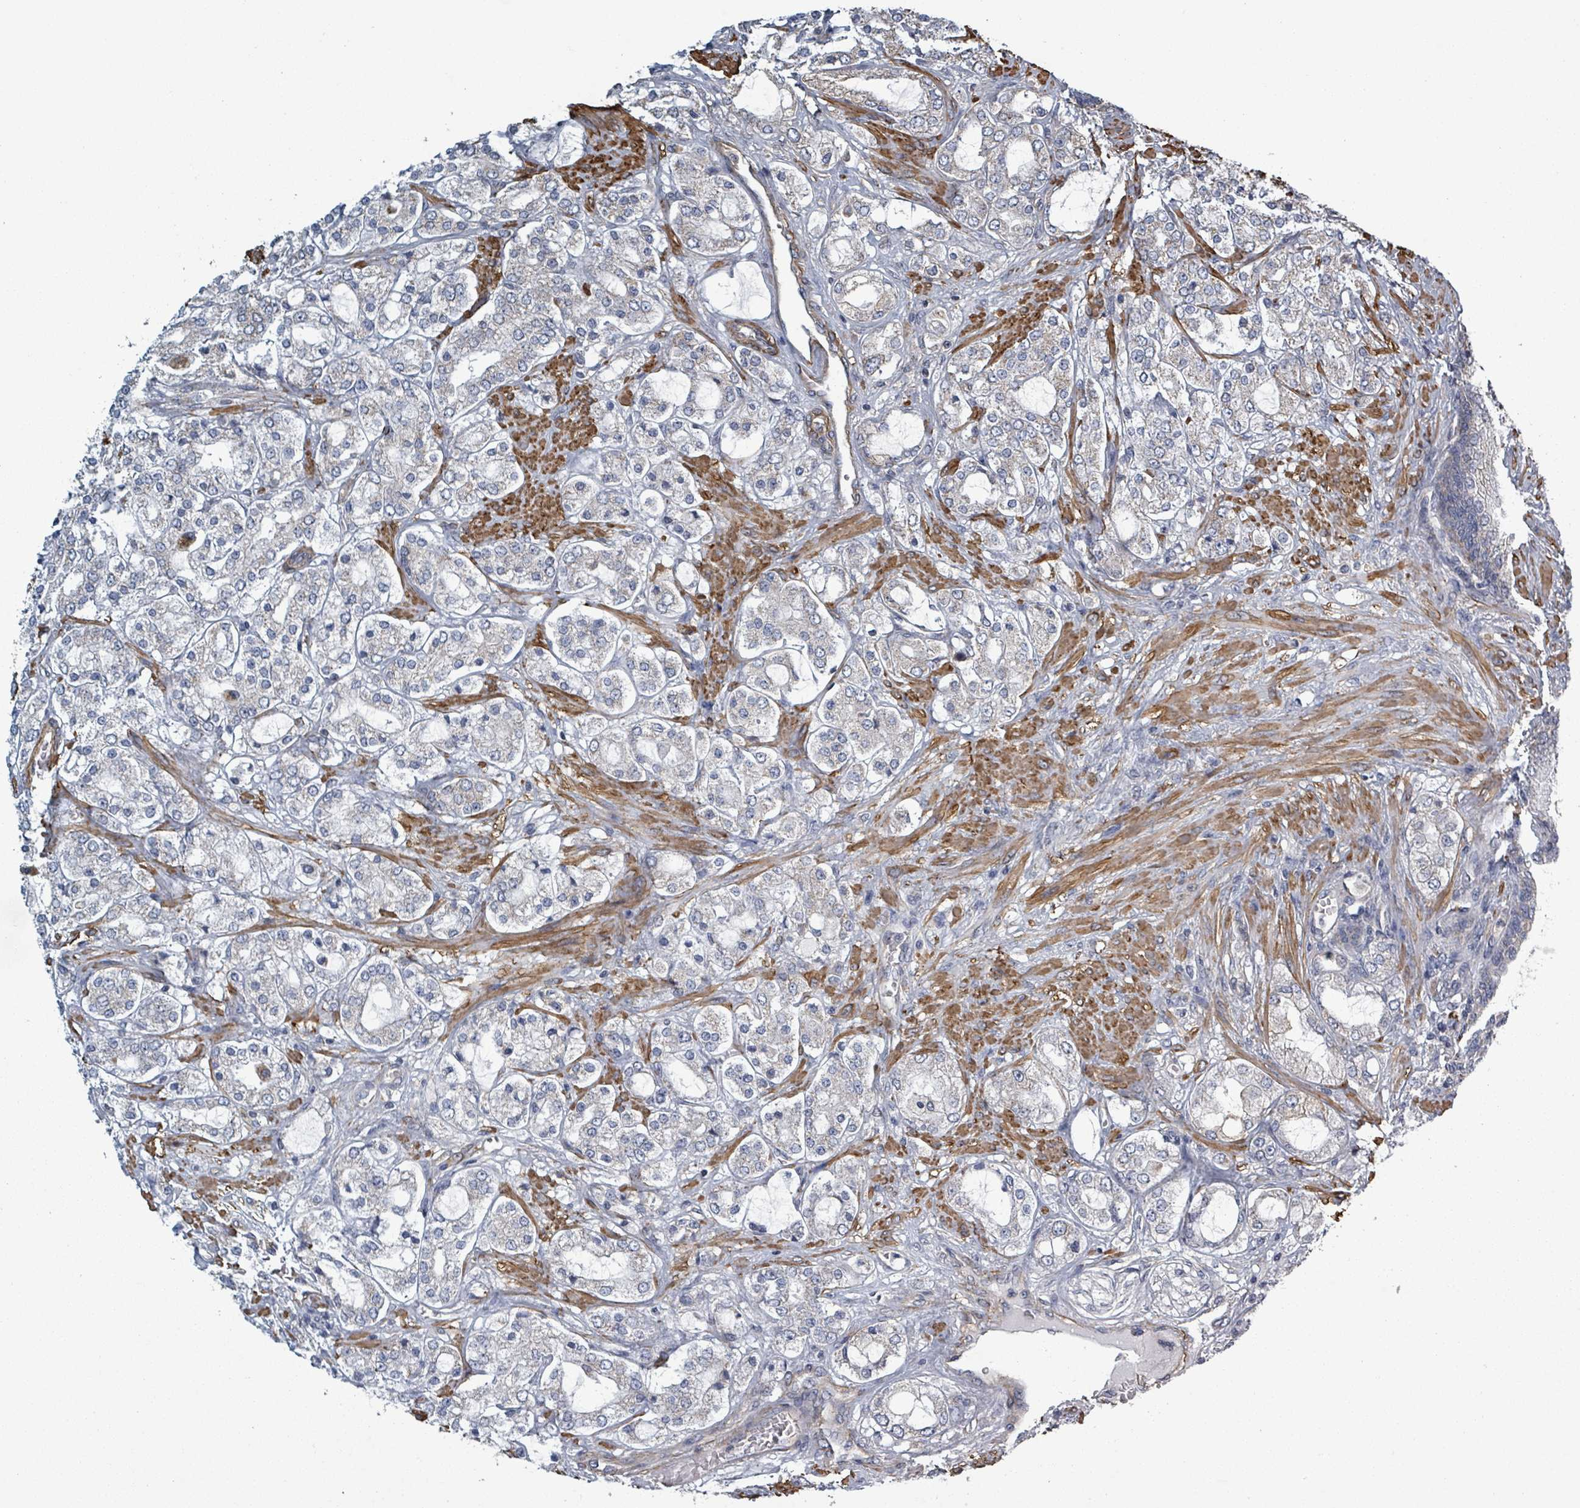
{"staining": {"intensity": "negative", "quantity": "none", "location": "none"}, "tissue": "prostate cancer", "cell_type": "Tumor cells", "image_type": "cancer", "snomed": [{"axis": "morphology", "description": "Adenocarcinoma, High grade"}, {"axis": "topography", "description": "Prostate"}], "caption": "Protein analysis of prostate high-grade adenocarcinoma displays no significant positivity in tumor cells. (Brightfield microscopy of DAB (3,3'-diaminobenzidine) immunohistochemistry (IHC) at high magnification).", "gene": "ADCK1", "patient": {"sex": "male", "age": 64}}